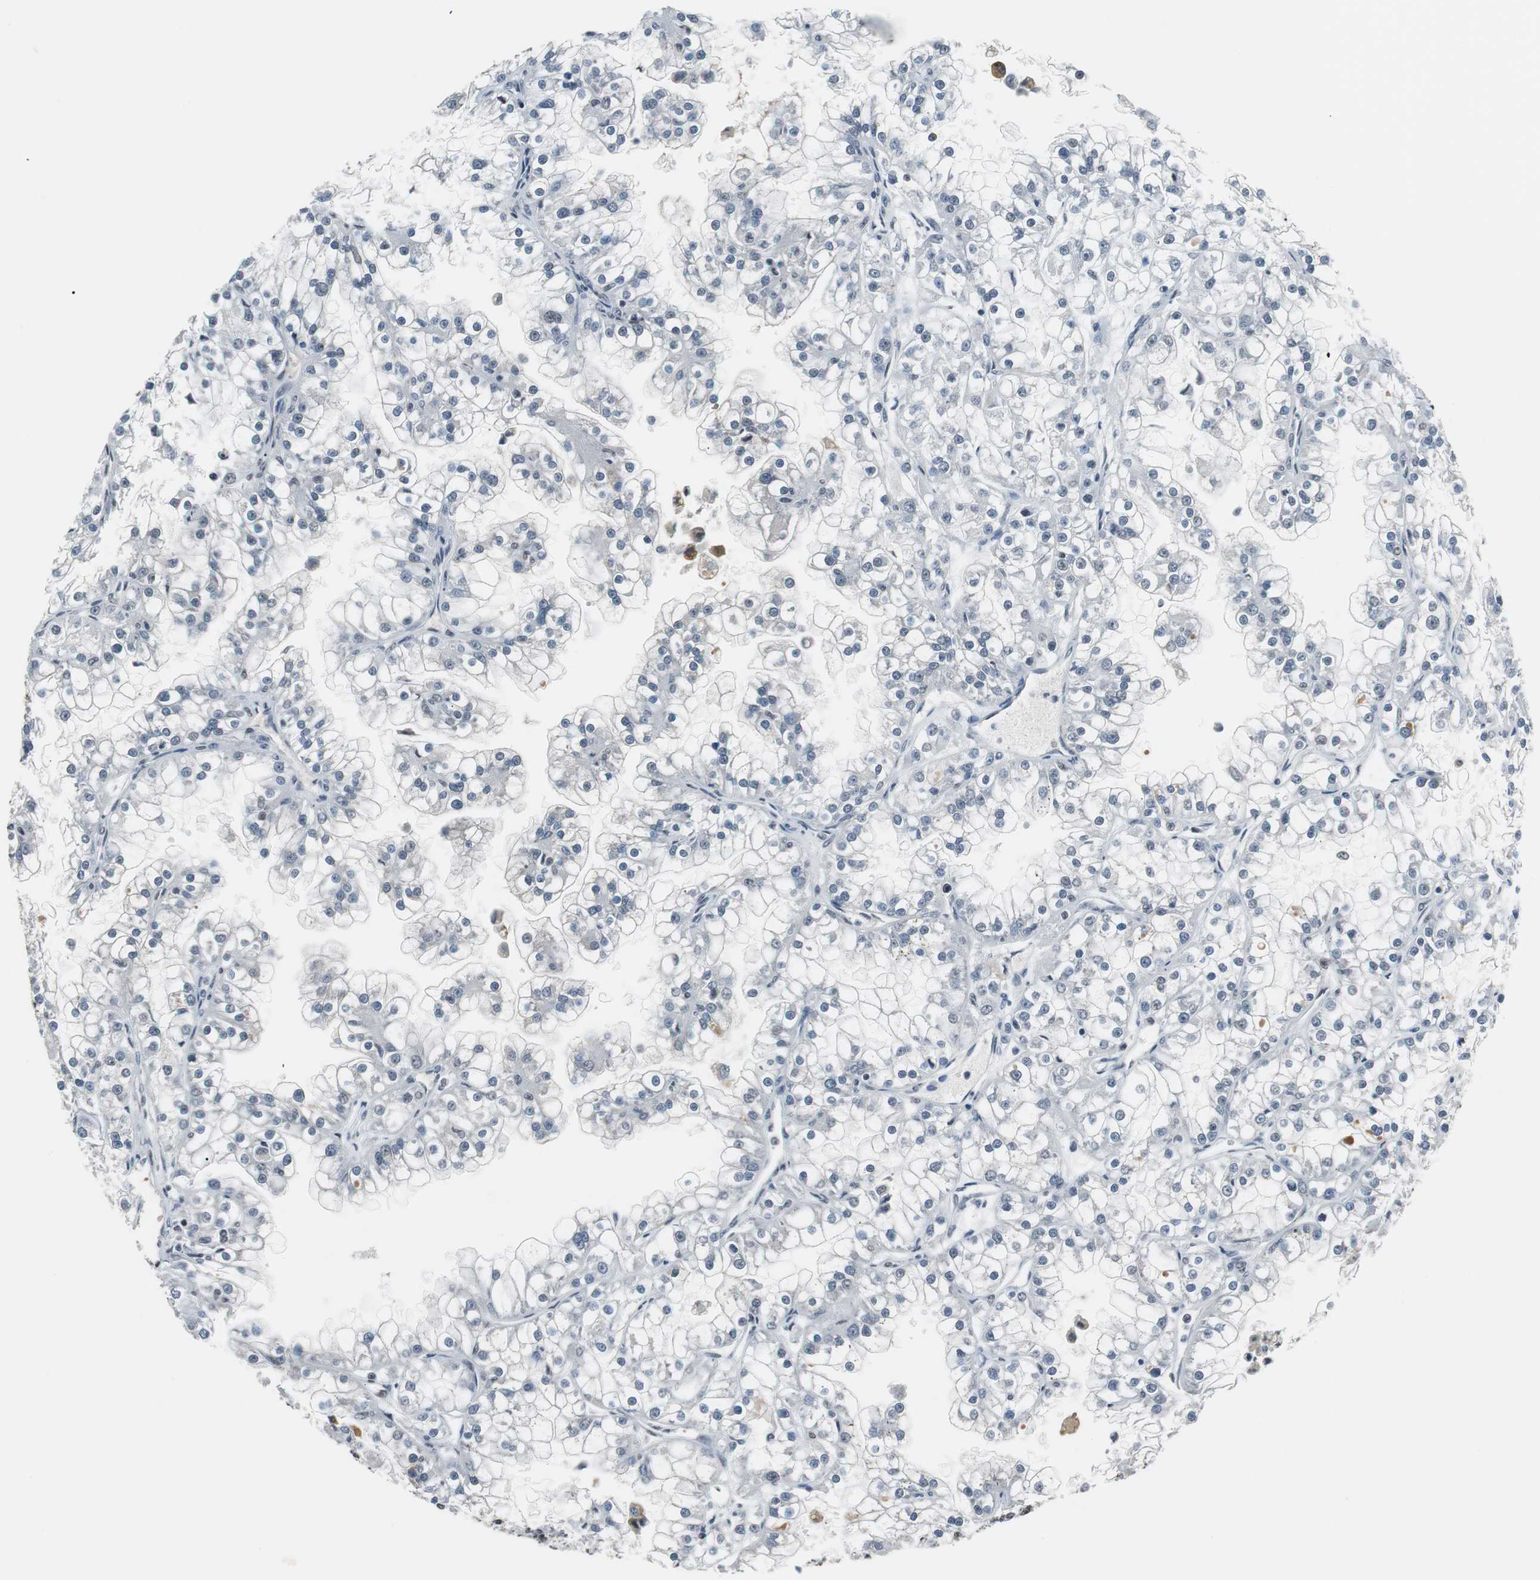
{"staining": {"intensity": "negative", "quantity": "none", "location": "none"}, "tissue": "renal cancer", "cell_type": "Tumor cells", "image_type": "cancer", "snomed": [{"axis": "morphology", "description": "Adenocarcinoma, NOS"}, {"axis": "topography", "description": "Kidney"}], "caption": "Photomicrograph shows no significant protein positivity in tumor cells of renal cancer (adenocarcinoma).", "gene": "TAF7", "patient": {"sex": "female", "age": 52}}